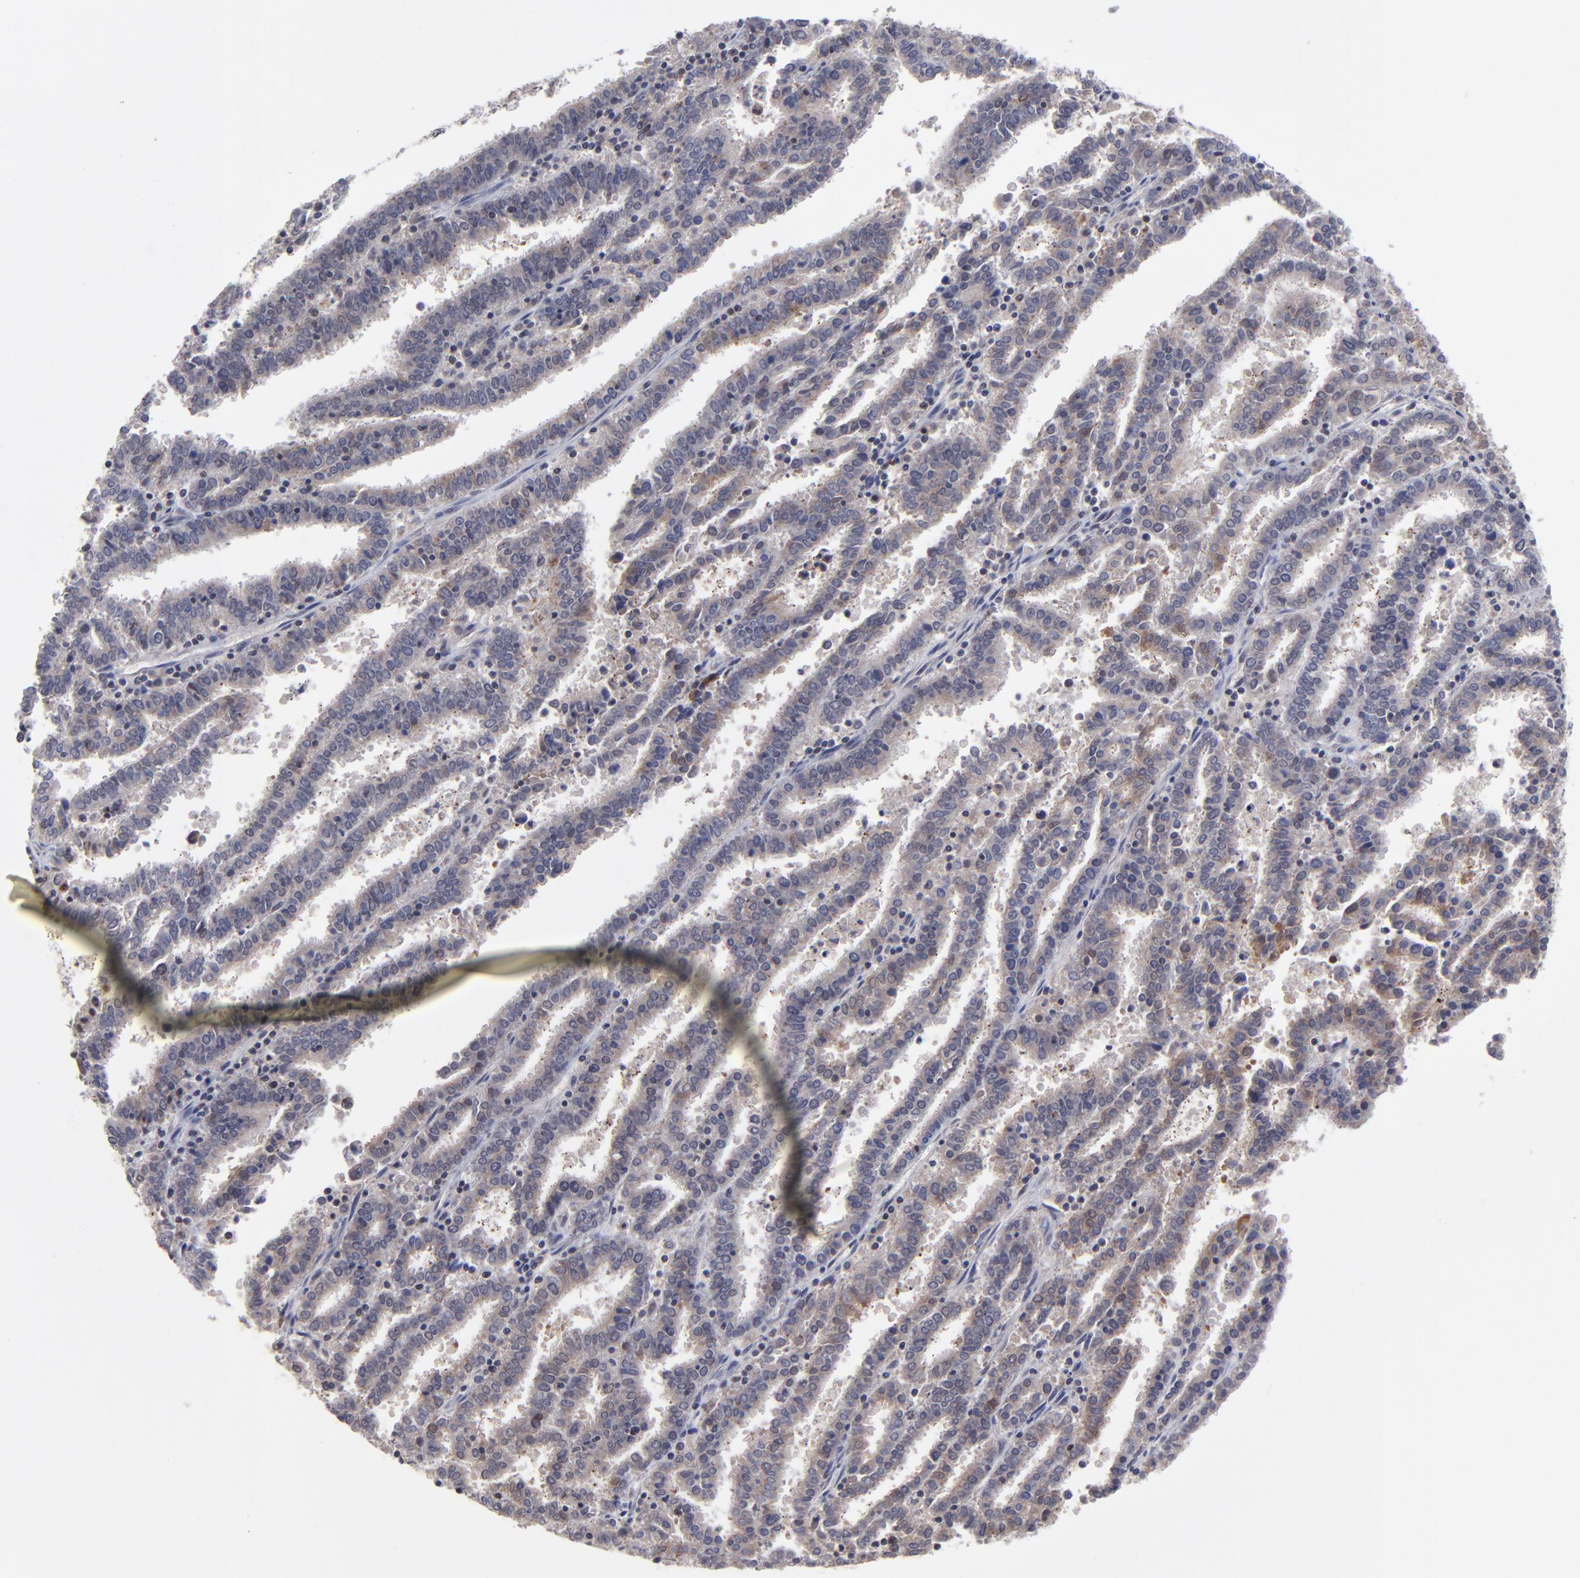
{"staining": {"intensity": "weak", "quantity": "<25%", "location": "cytoplasmic/membranous"}, "tissue": "endometrial cancer", "cell_type": "Tumor cells", "image_type": "cancer", "snomed": [{"axis": "morphology", "description": "Adenocarcinoma, NOS"}, {"axis": "topography", "description": "Uterus"}], "caption": "Immunohistochemical staining of human adenocarcinoma (endometrial) exhibits no significant positivity in tumor cells. (DAB (3,3'-diaminobenzidine) immunohistochemistry with hematoxylin counter stain).", "gene": "ZNF419", "patient": {"sex": "female", "age": 83}}